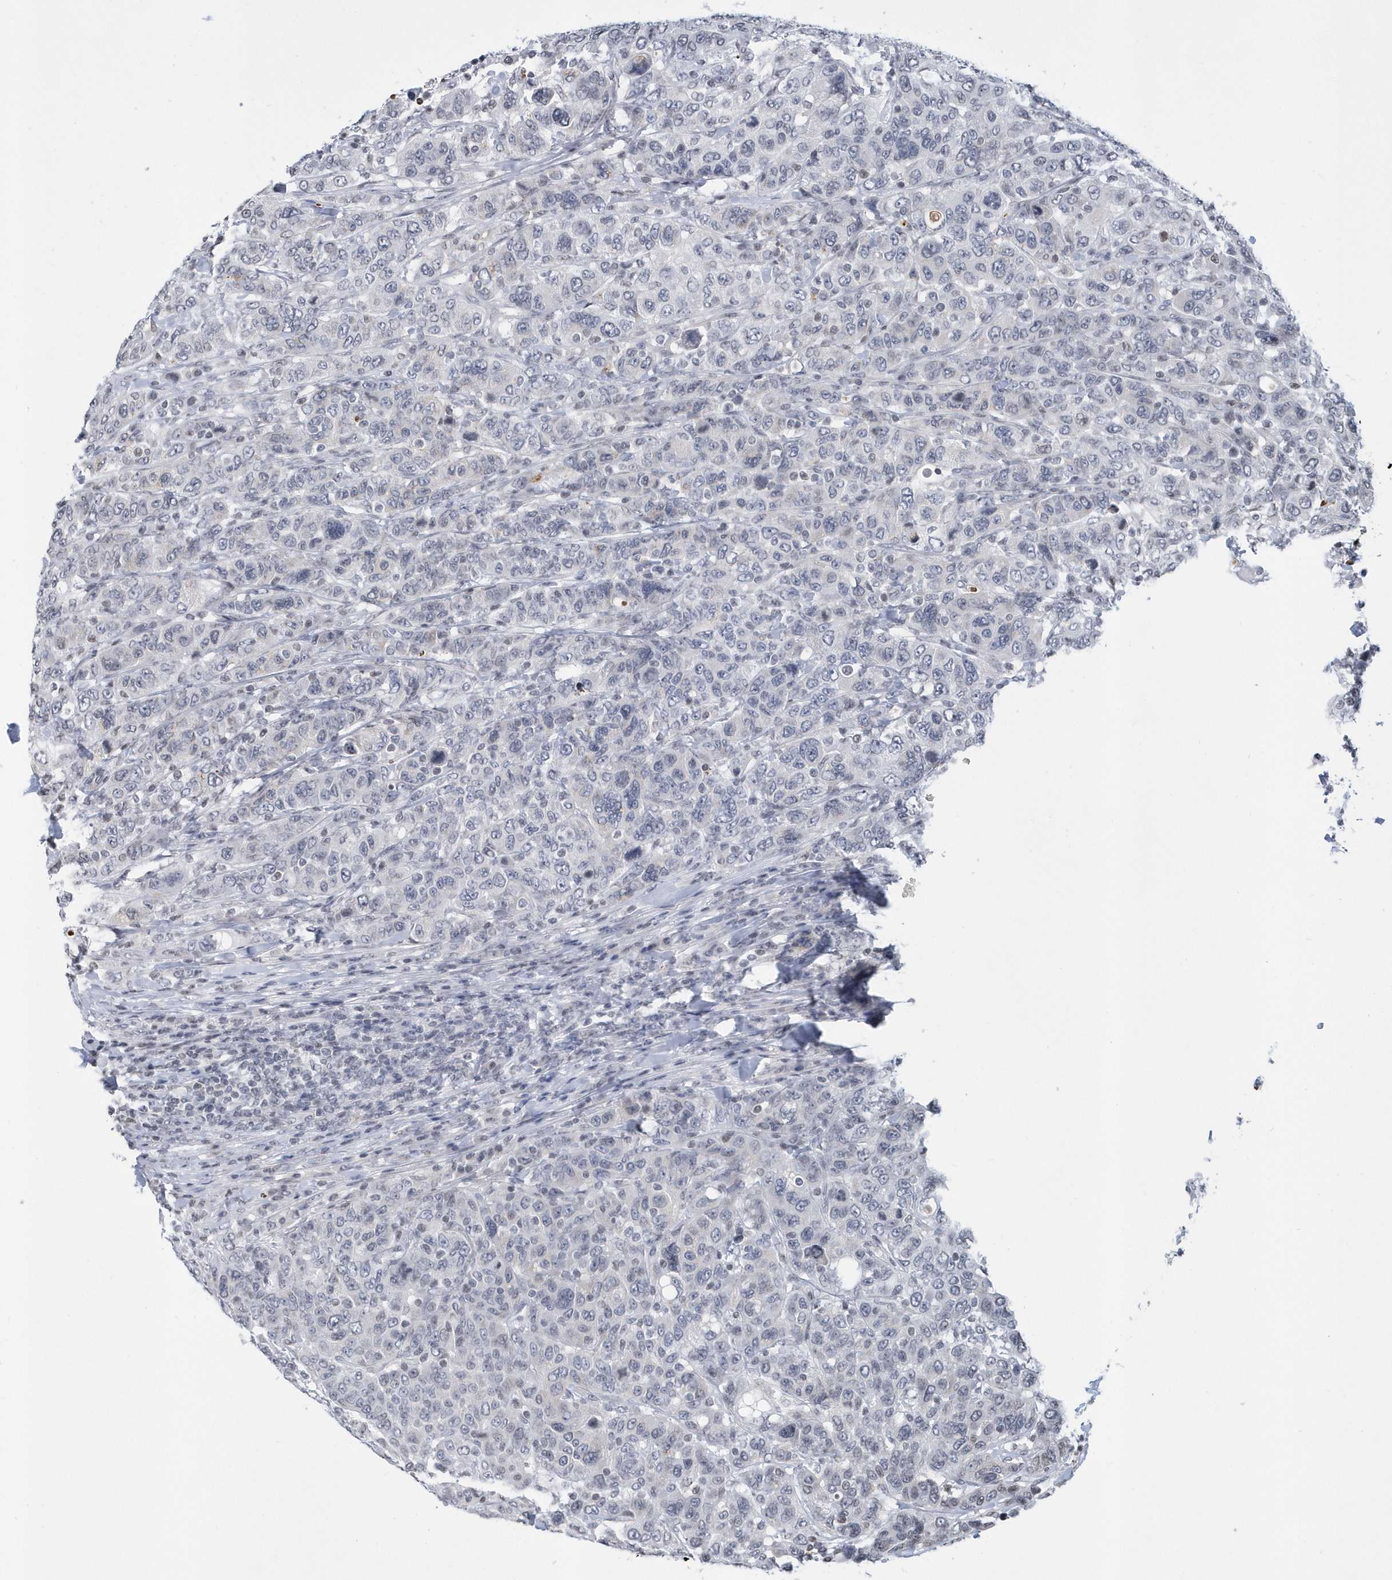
{"staining": {"intensity": "negative", "quantity": "none", "location": "none"}, "tissue": "breast cancer", "cell_type": "Tumor cells", "image_type": "cancer", "snomed": [{"axis": "morphology", "description": "Duct carcinoma"}, {"axis": "topography", "description": "Breast"}], "caption": "High power microscopy photomicrograph of an IHC histopathology image of breast cancer (intraductal carcinoma), revealing no significant positivity in tumor cells. The staining was performed using DAB to visualize the protein expression in brown, while the nuclei were stained in blue with hematoxylin (Magnification: 20x).", "gene": "VWA5B2", "patient": {"sex": "female", "age": 37}}